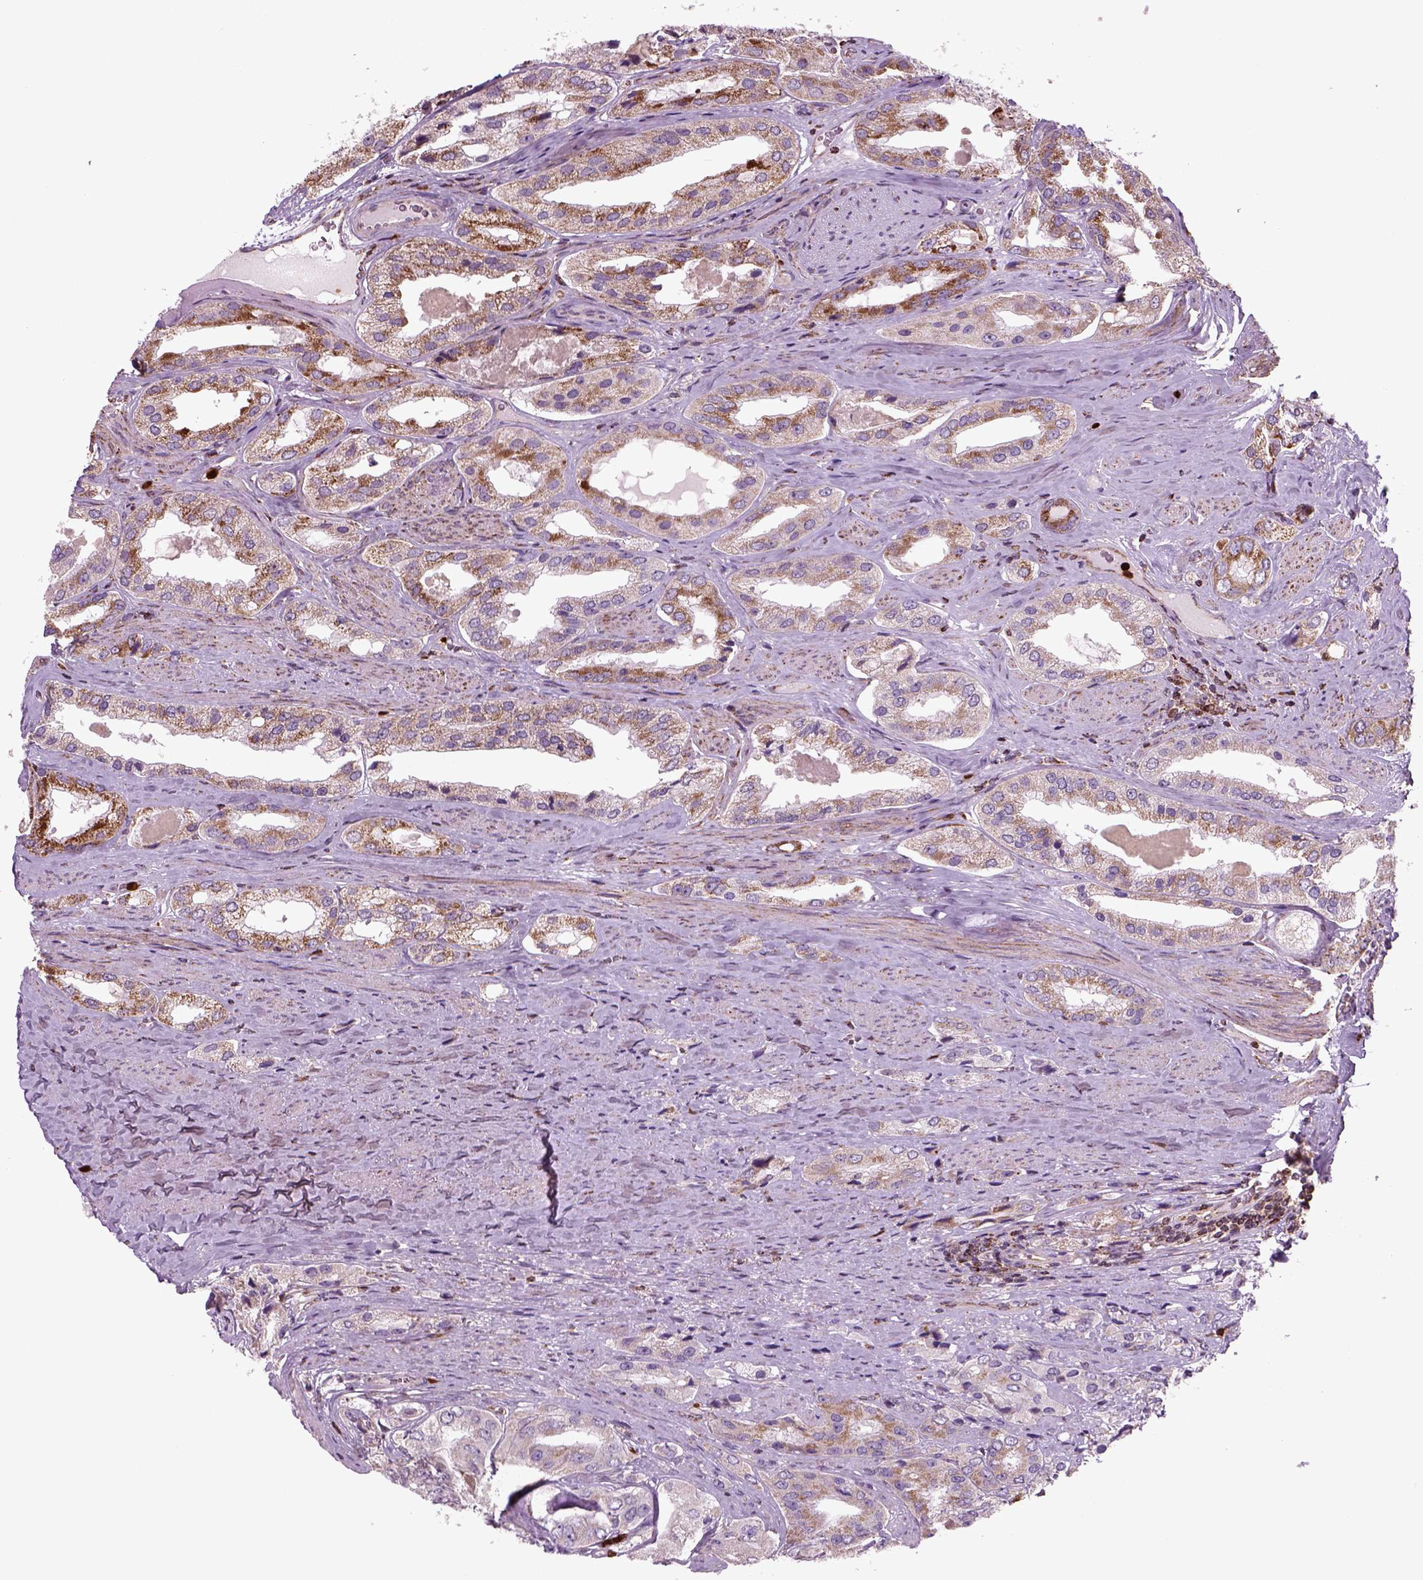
{"staining": {"intensity": "moderate", "quantity": "25%-75%", "location": "cytoplasmic/membranous"}, "tissue": "prostate cancer", "cell_type": "Tumor cells", "image_type": "cancer", "snomed": [{"axis": "morphology", "description": "Adenocarcinoma, Low grade"}, {"axis": "topography", "description": "Prostate"}], "caption": "Tumor cells show medium levels of moderate cytoplasmic/membranous positivity in approximately 25%-75% of cells in prostate low-grade adenocarcinoma. The staining was performed using DAB (3,3'-diaminobenzidine), with brown indicating positive protein expression. Nuclei are stained blue with hematoxylin.", "gene": "NUDT16L1", "patient": {"sex": "male", "age": 69}}